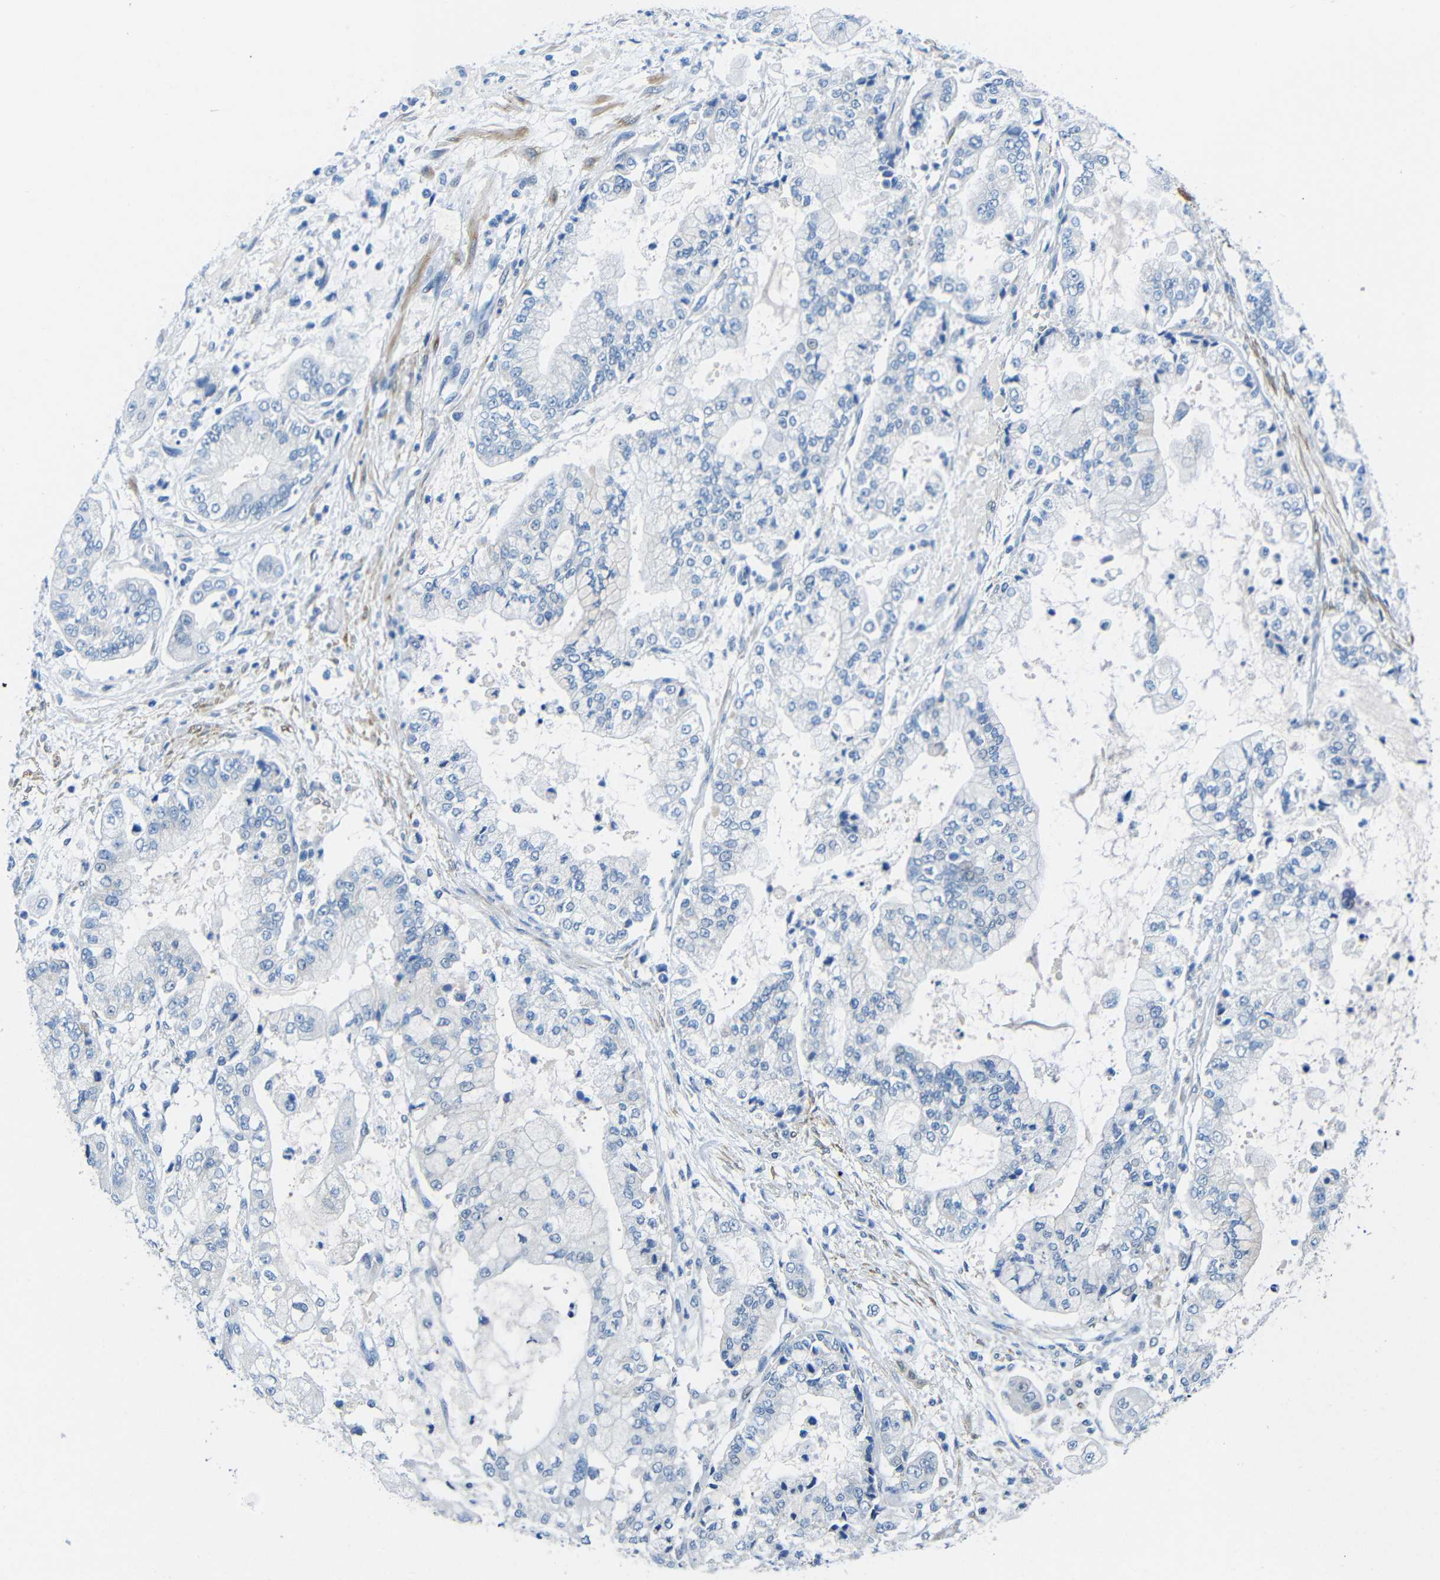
{"staining": {"intensity": "negative", "quantity": "none", "location": "none"}, "tissue": "stomach cancer", "cell_type": "Tumor cells", "image_type": "cancer", "snomed": [{"axis": "morphology", "description": "Adenocarcinoma, NOS"}, {"axis": "topography", "description": "Stomach"}], "caption": "The image shows no significant positivity in tumor cells of adenocarcinoma (stomach).", "gene": "NEGR1", "patient": {"sex": "male", "age": 76}}